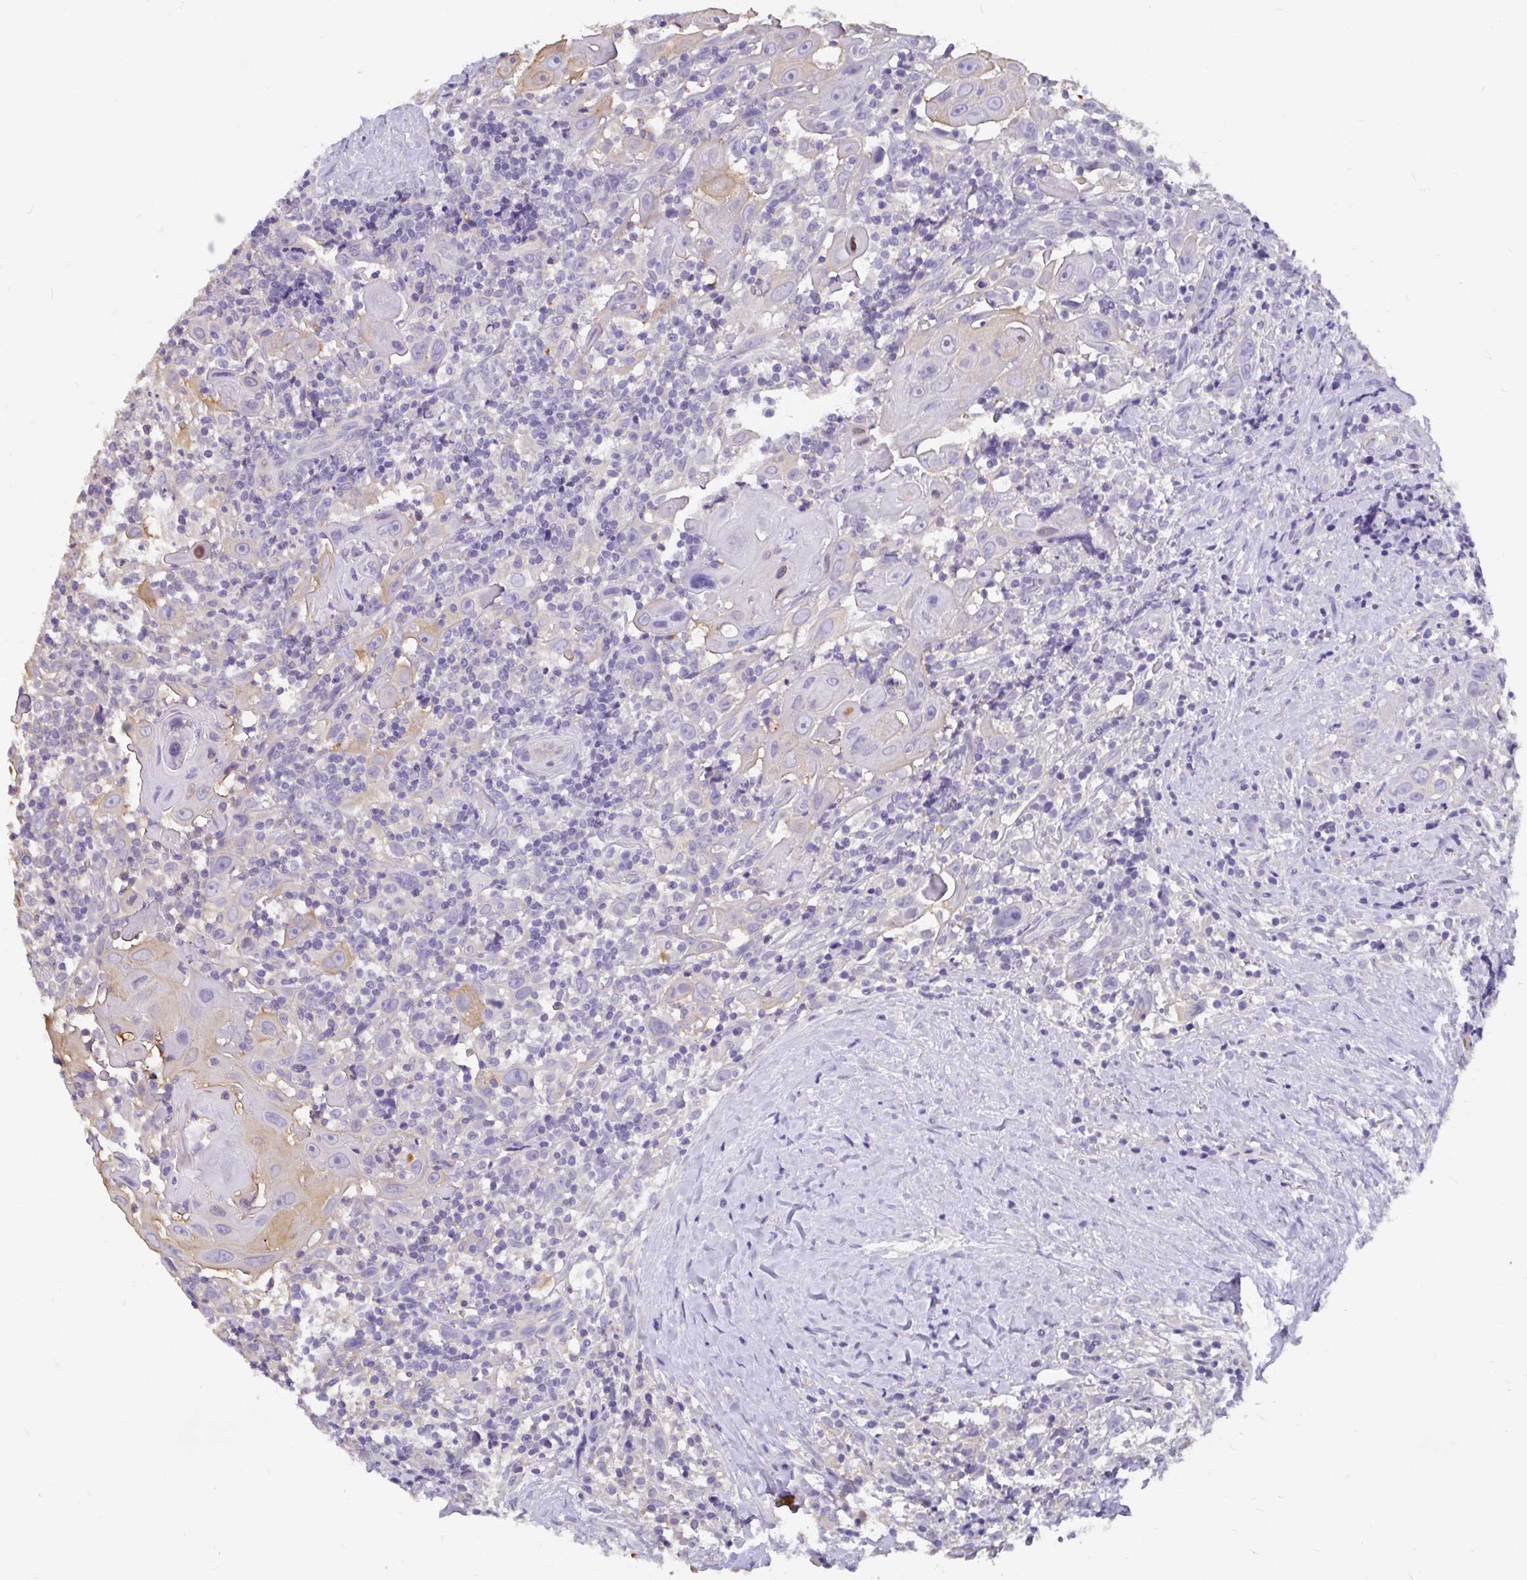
{"staining": {"intensity": "negative", "quantity": "none", "location": "none"}, "tissue": "head and neck cancer", "cell_type": "Tumor cells", "image_type": "cancer", "snomed": [{"axis": "morphology", "description": "Squamous cell carcinoma, NOS"}, {"axis": "topography", "description": "Head-Neck"}], "caption": "DAB (3,3'-diaminobenzidine) immunohistochemical staining of human head and neck squamous cell carcinoma exhibits no significant staining in tumor cells.", "gene": "ADAMTS6", "patient": {"sex": "female", "age": 95}}